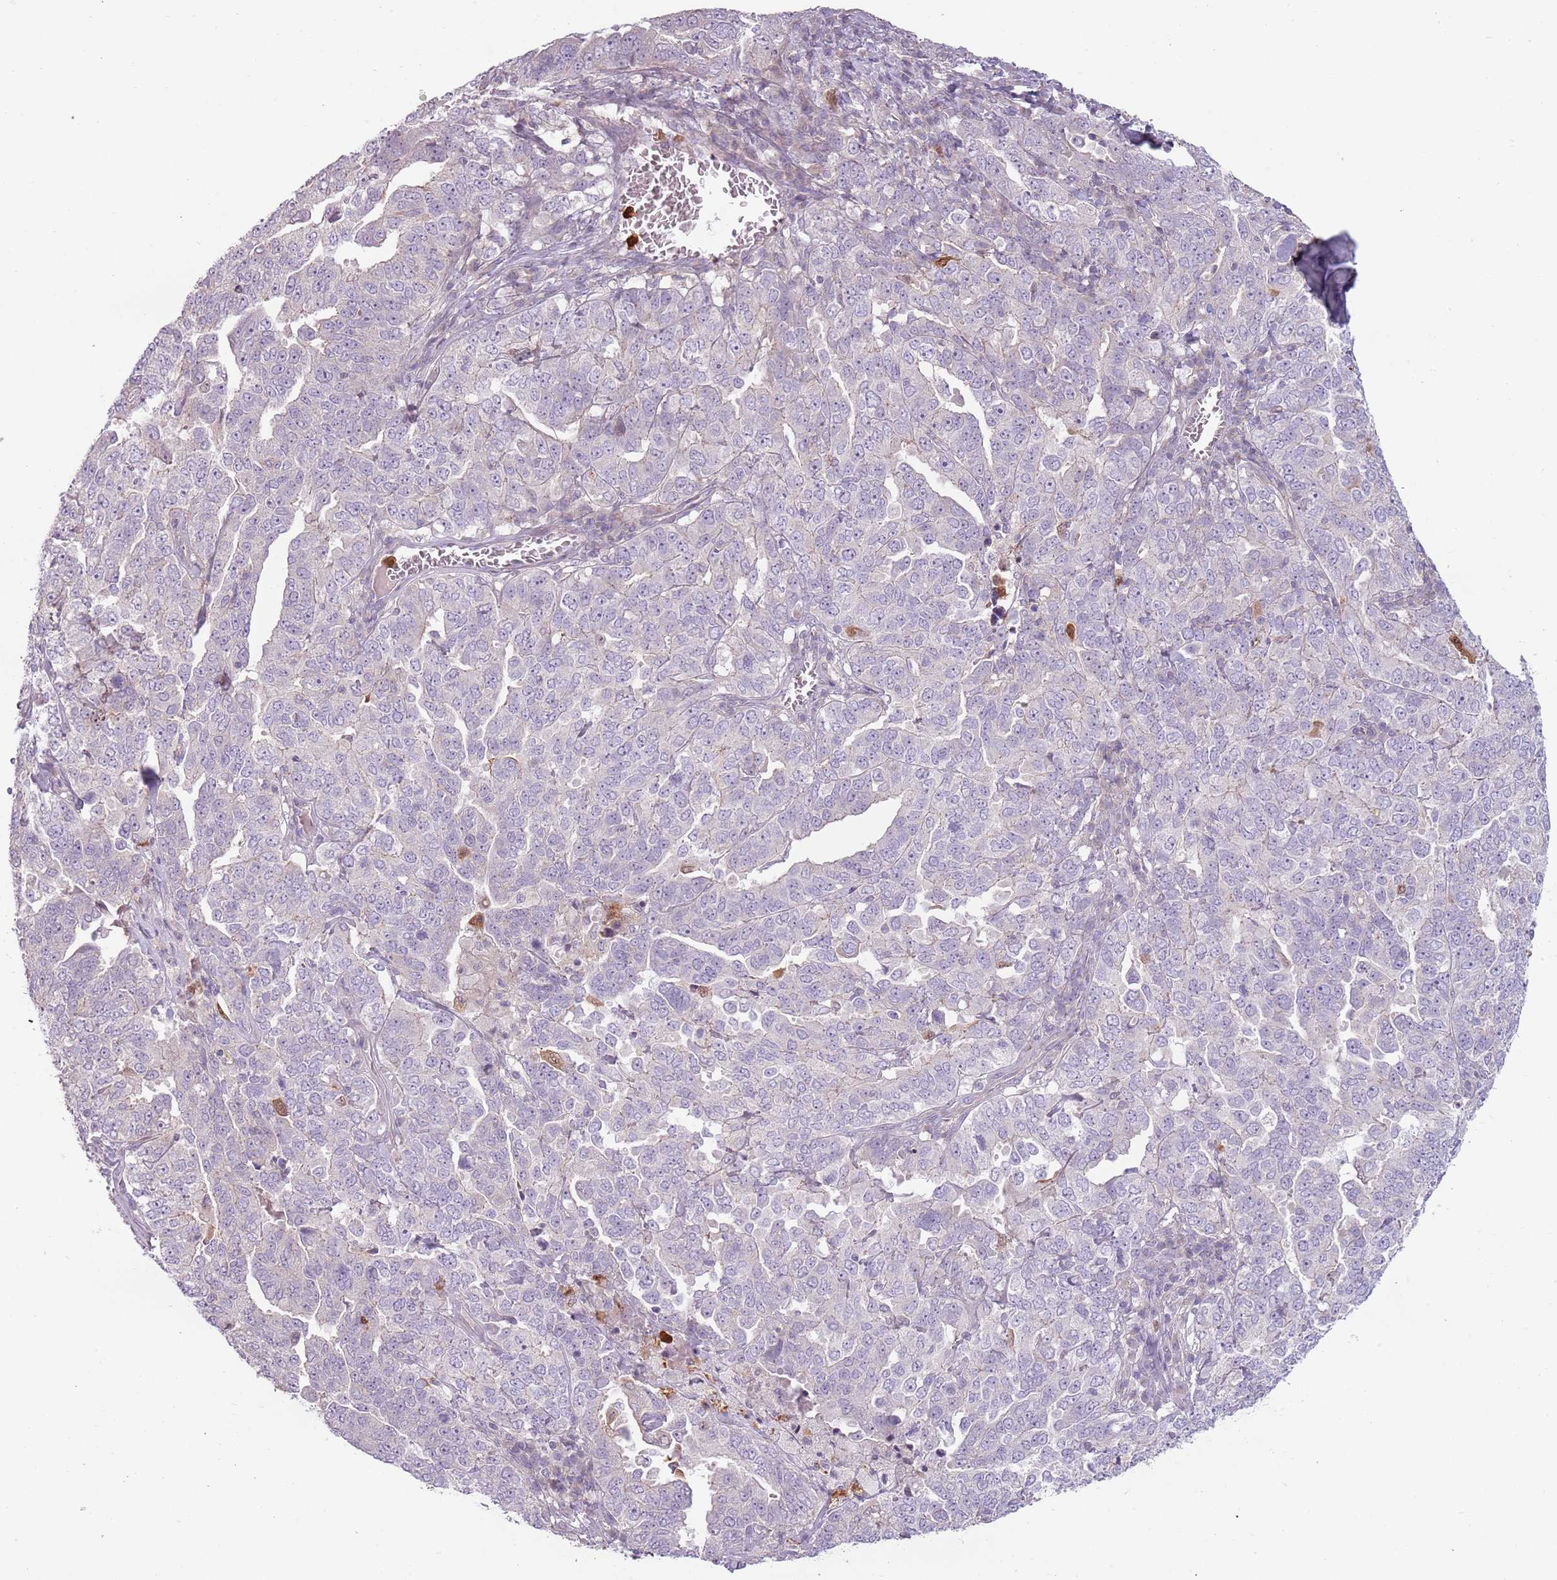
{"staining": {"intensity": "negative", "quantity": "none", "location": "none"}, "tissue": "ovarian cancer", "cell_type": "Tumor cells", "image_type": "cancer", "snomed": [{"axis": "morphology", "description": "Carcinoma, endometroid"}, {"axis": "topography", "description": "Ovary"}], "caption": "This is an IHC image of ovarian cancer (endometroid carcinoma). There is no expression in tumor cells.", "gene": "SPAG4", "patient": {"sex": "female", "age": 62}}